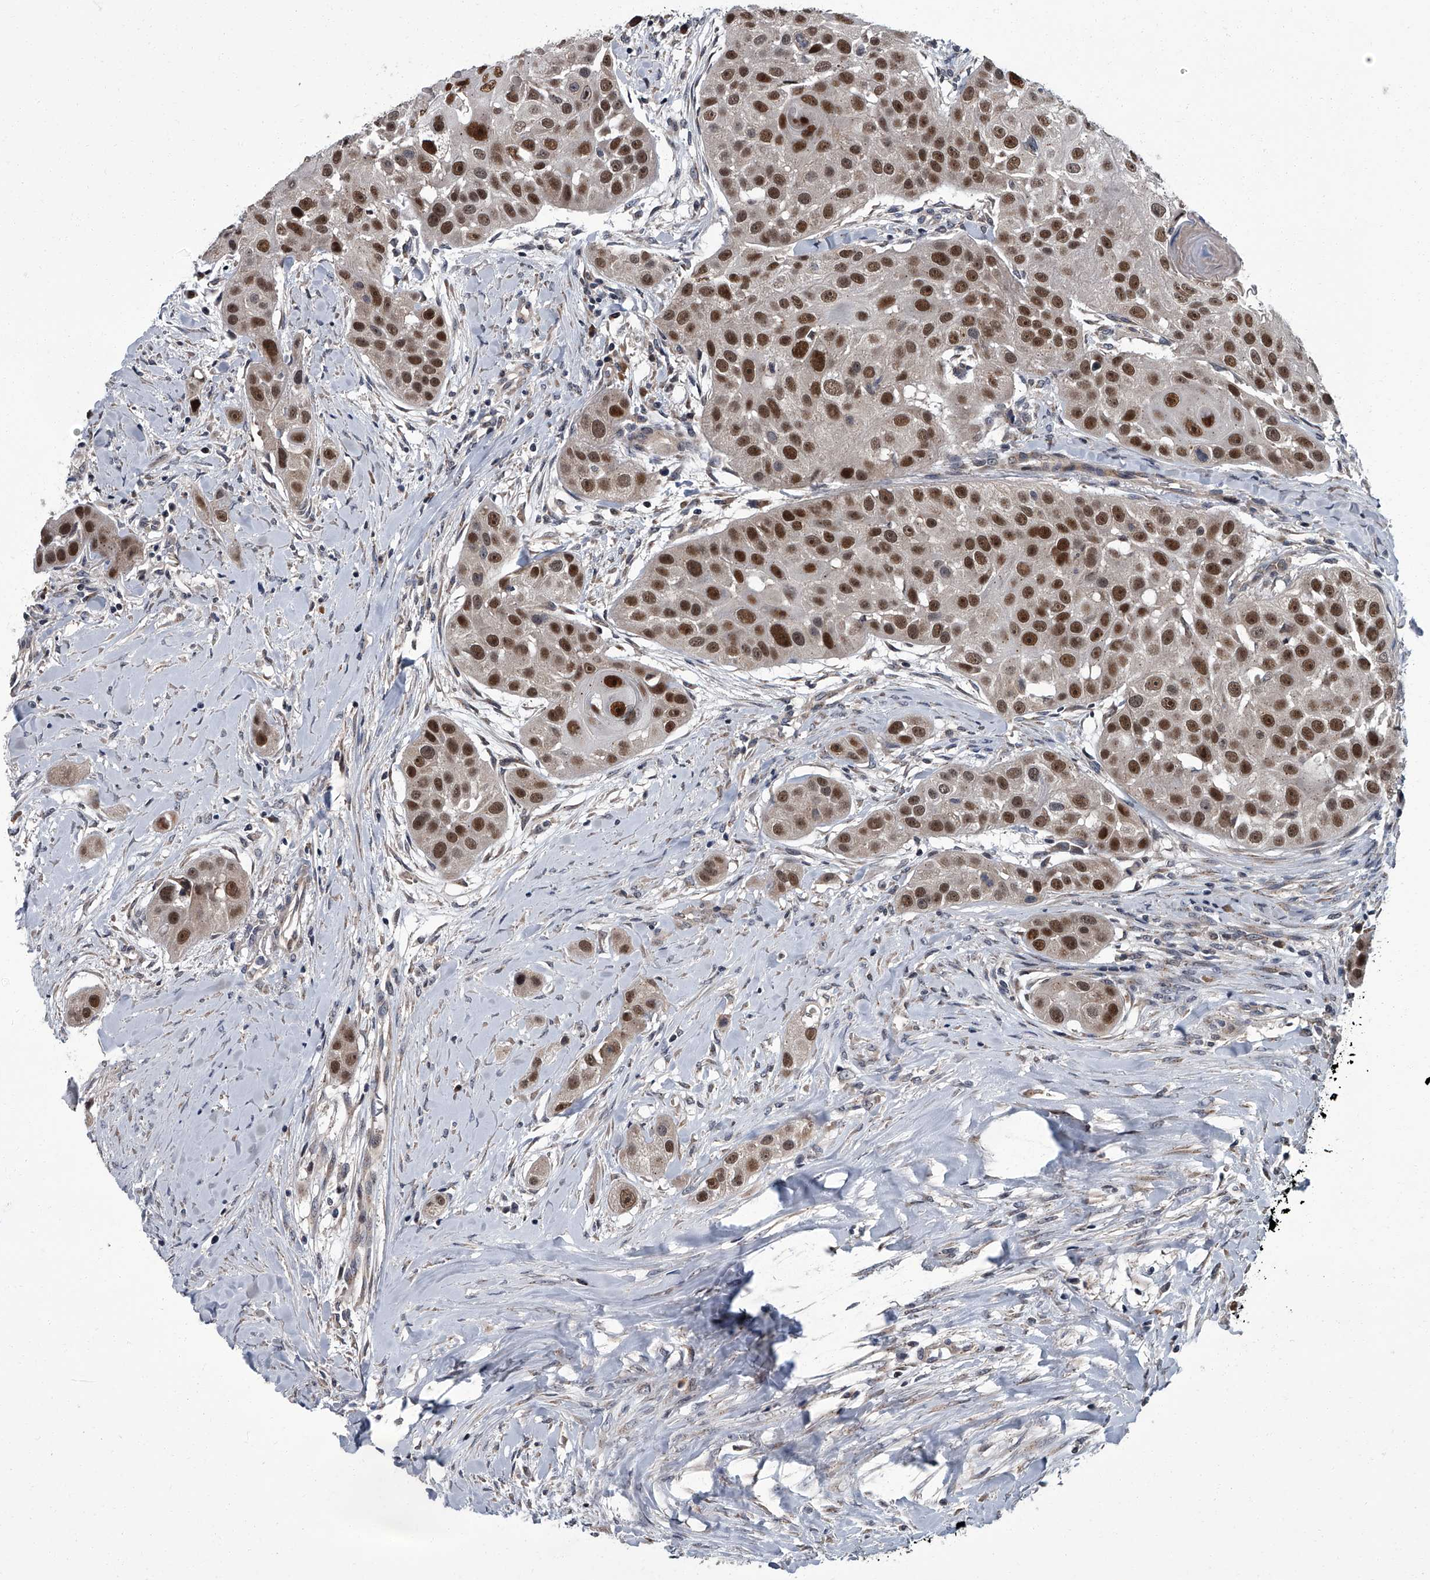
{"staining": {"intensity": "strong", "quantity": ">75%", "location": "nuclear"}, "tissue": "head and neck cancer", "cell_type": "Tumor cells", "image_type": "cancer", "snomed": [{"axis": "morphology", "description": "Normal tissue, NOS"}, {"axis": "morphology", "description": "Squamous cell carcinoma, NOS"}, {"axis": "topography", "description": "Skeletal muscle"}, {"axis": "topography", "description": "Head-Neck"}], "caption": "Strong nuclear positivity for a protein is present in about >75% of tumor cells of squamous cell carcinoma (head and neck) using immunohistochemistry.", "gene": "ZNF274", "patient": {"sex": "male", "age": 51}}